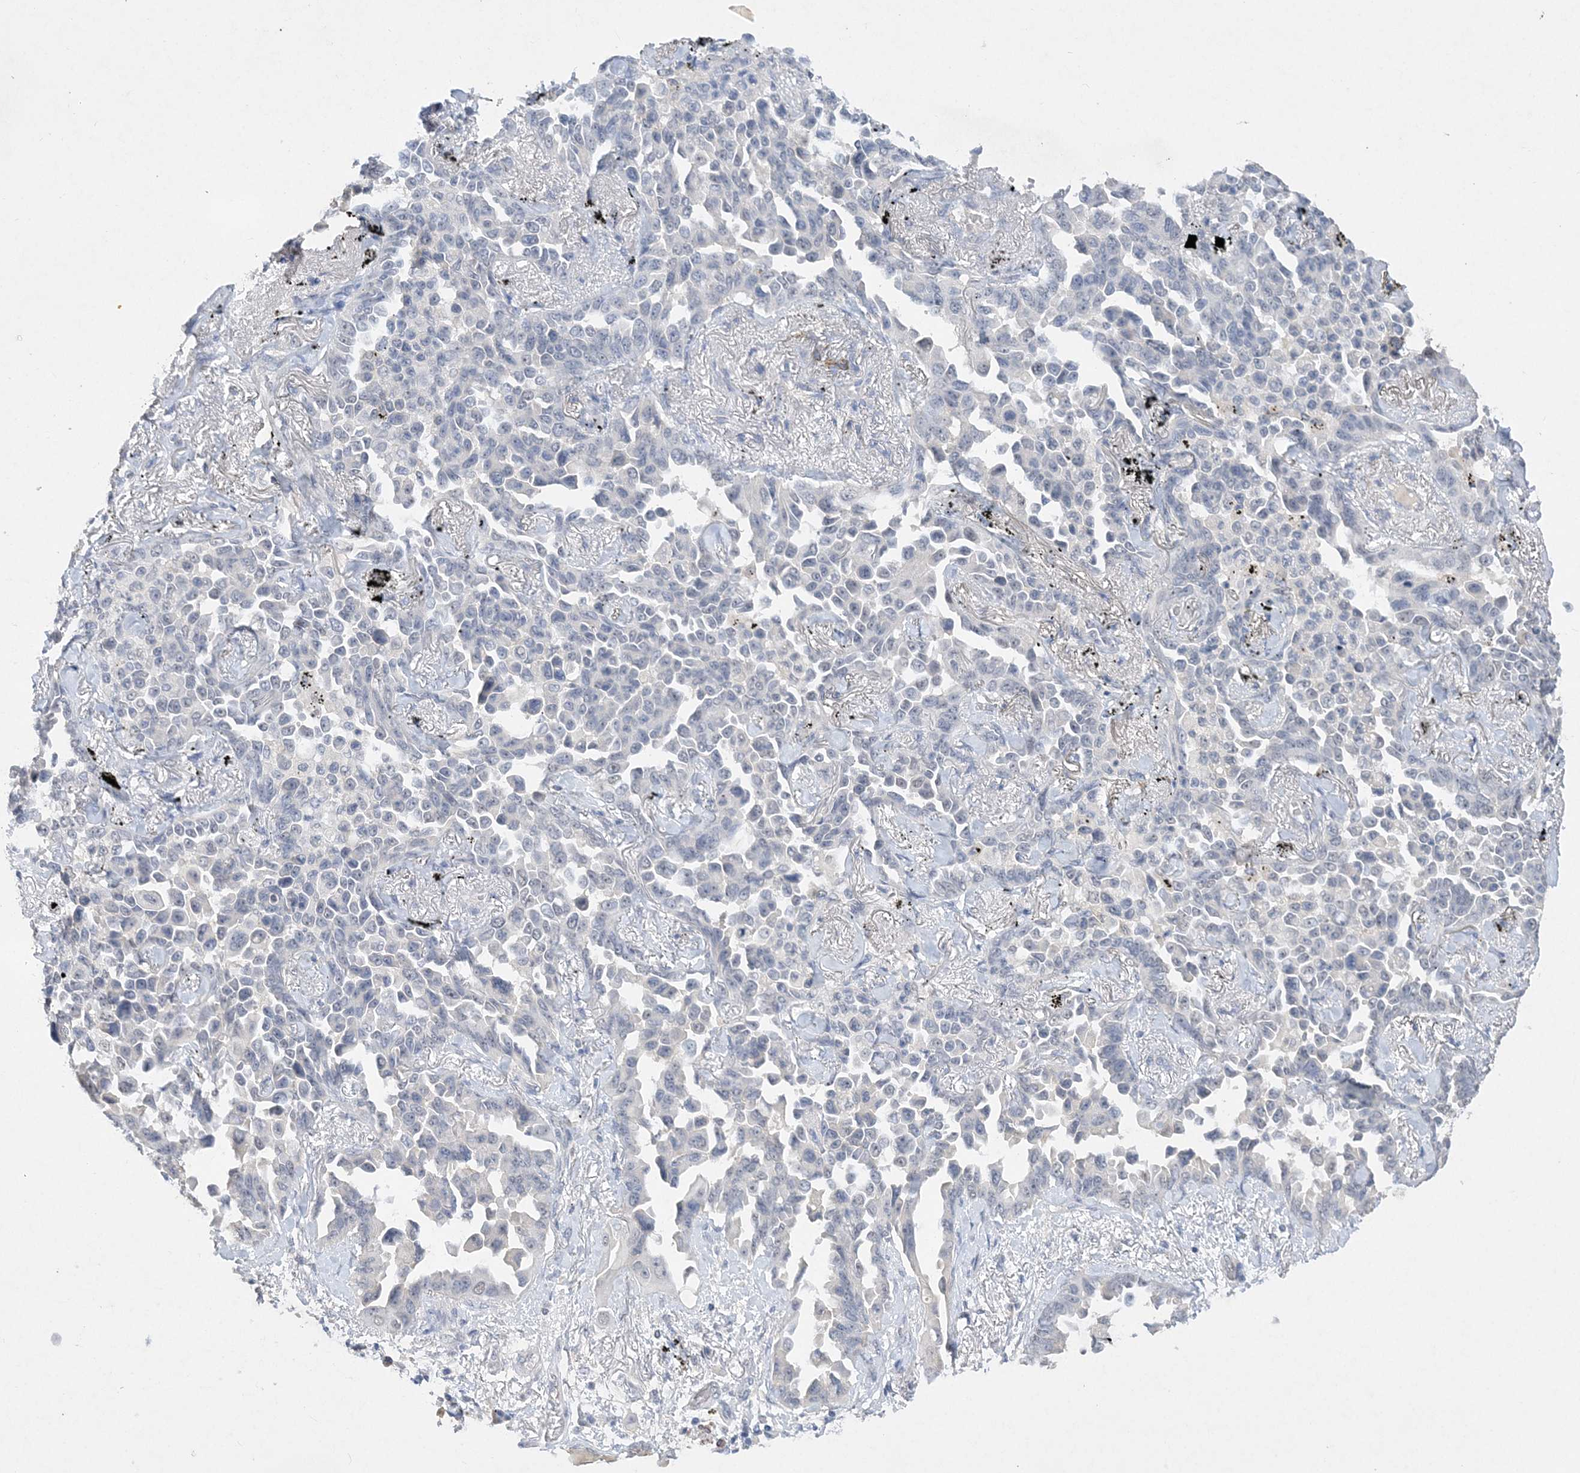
{"staining": {"intensity": "negative", "quantity": "none", "location": "none"}, "tissue": "lung cancer", "cell_type": "Tumor cells", "image_type": "cancer", "snomed": [{"axis": "morphology", "description": "Adenocarcinoma, NOS"}, {"axis": "topography", "description": "Lung"}], "caption": "A high-resolution photomicrograph shows immunohistochemistry (IHC) staining of lung cancer (adenocarcinoma), which demonstrates no significant expression in tumor cells. Brightfield microscopy of immunohistochemistry stained with DAB (brown) and hematoxylin (blue), captured at high magnification.", "gene": "C11orf58", "patient": {"sex": "female", "age": 67}}